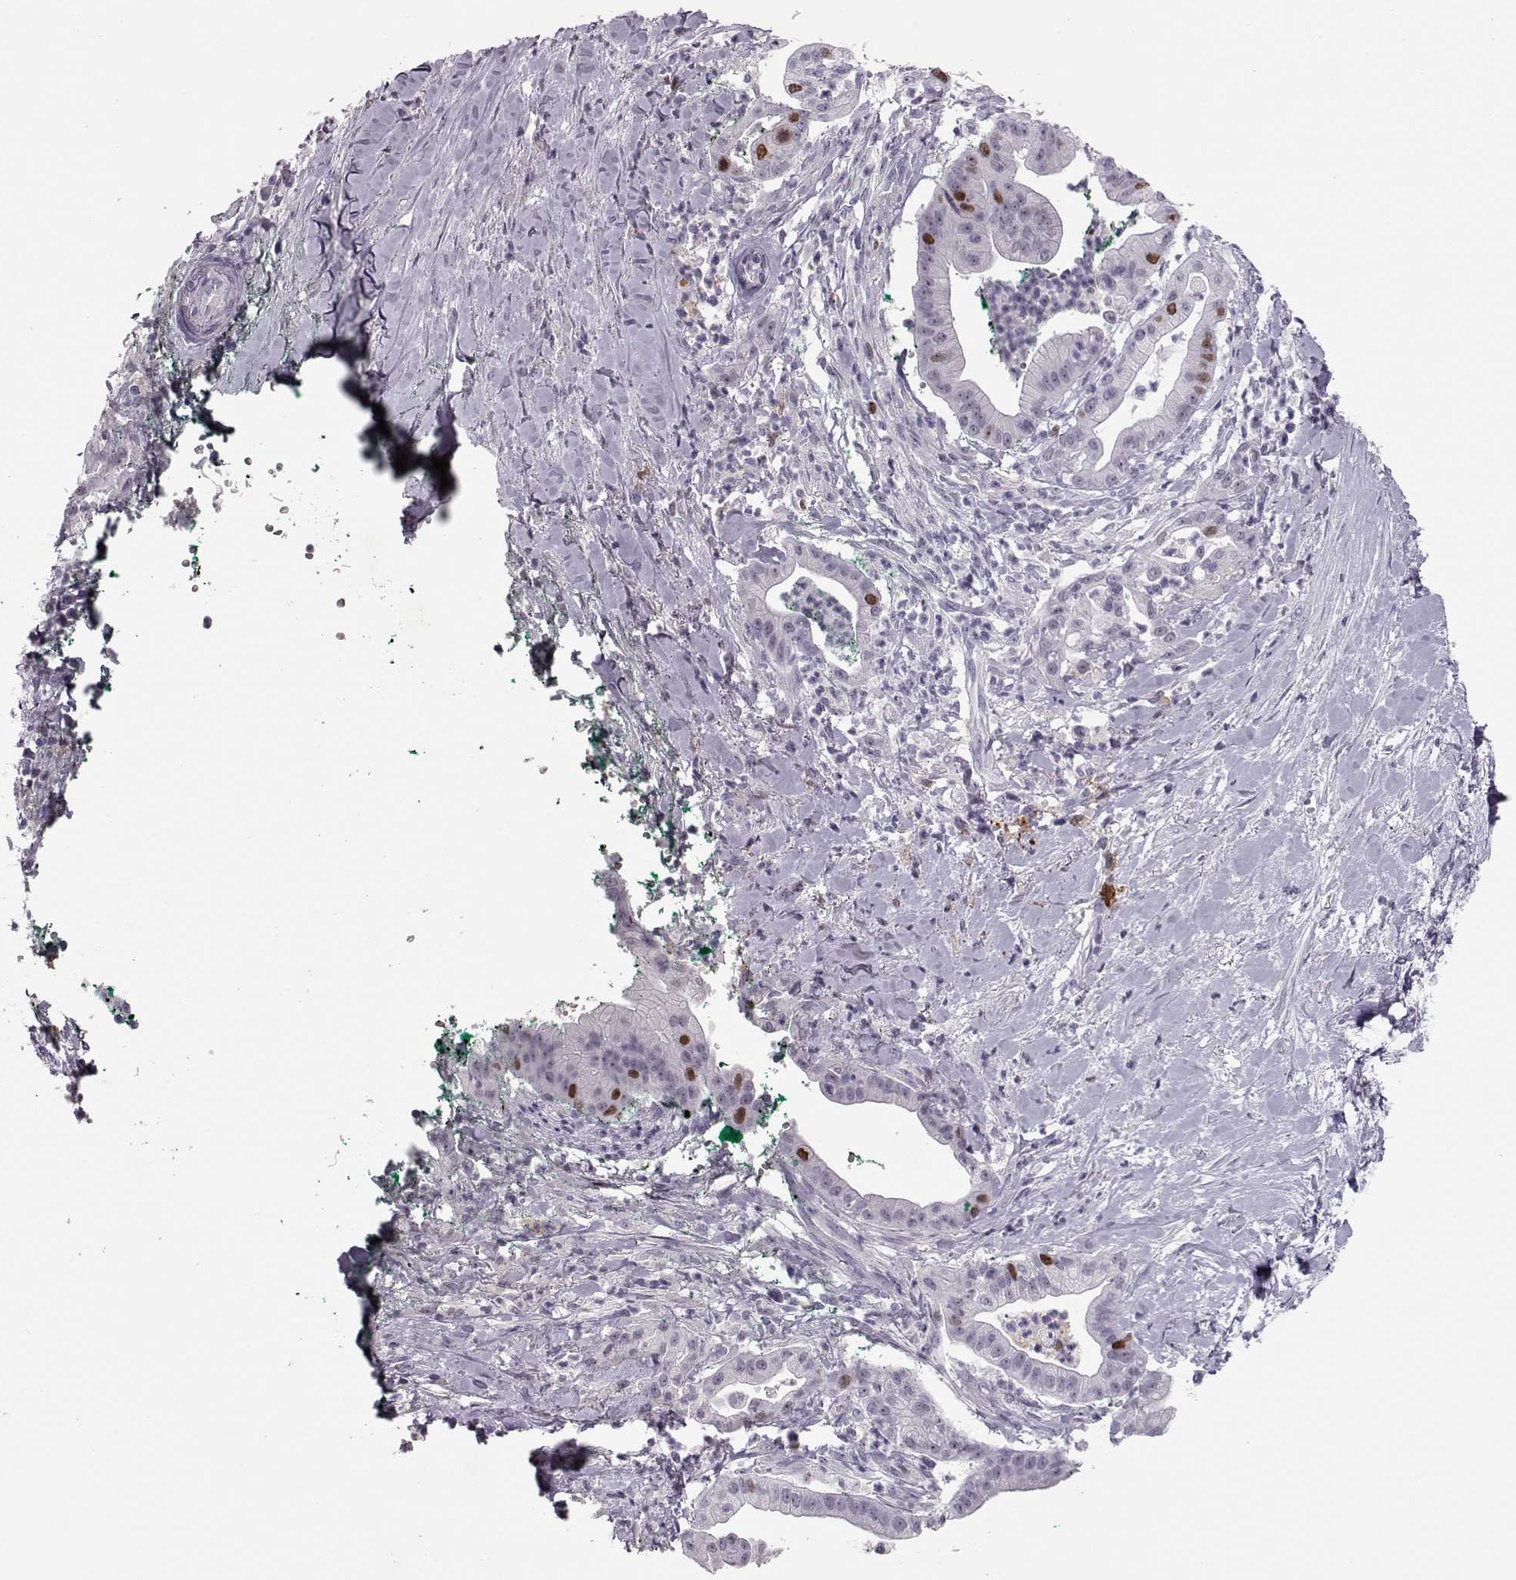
{"staining": {"intensity": "moderate", "quantity": "<25%", "location": "nuclear"}, "tissue": "pancreatic cancer", "cell_type": "Tumor cells", "image_type": "cancer", "snomed": [{"axis": "morphology", "description": "Normal tissue, NOS"}, {"axis": "morphology", "description": "Adenocarcinoma, NOS"}, {"axis": "topography", "description": "Lymph node"}, {"axis": "topography", "description": "Pancreas"}], "caption": "Brown immunohistochemical staining in human pancreatic cancer displays moderate nuclear positivity in approximately <25% of tumor cells. Using DAB (brown) and hematoxylin (blue) stains, captured at high magnification using brightfield microscopy.", "gene": "SGO1", "patient": {"sex": "female", "age": 58}}